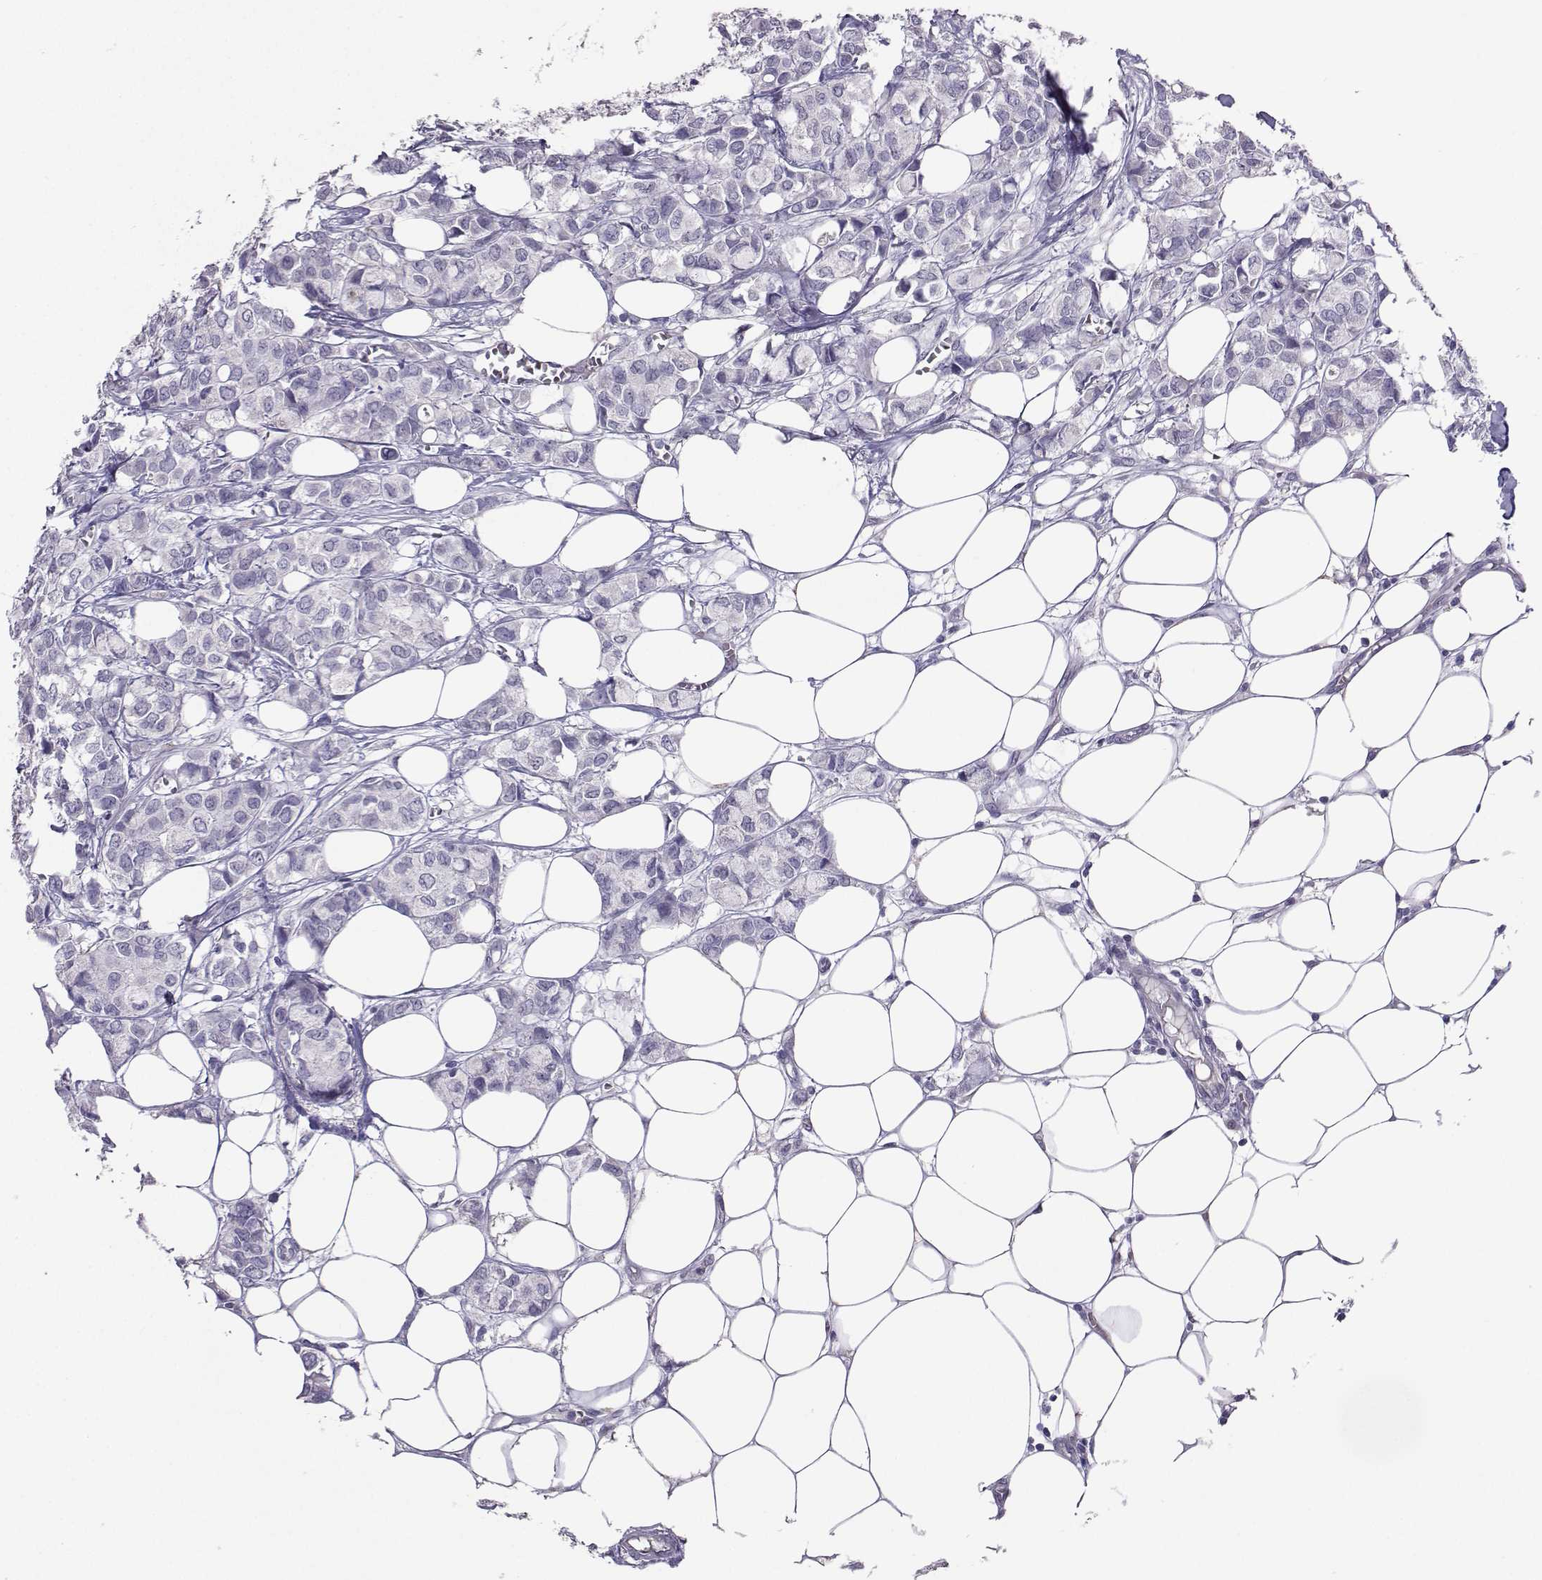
{"staining": {"intensity": "negative", "quantity": "none", "location": "none"}, "tissue": "breast cancer", "cell_type": "Tumor cells", "image_type": "cancer", "snomed": [{"axis": "morphology", "description": "Duct carcinoma"}, {"axis": "topography", "description": "Breast"}], "caption": "This is an immunohistochemistry image of breast cancer (infiltrating ductal carcinoma). There is no positivity in tumor cells.", "gene": "CARTPT", "patient": {"sex": "female", "age": 85}}